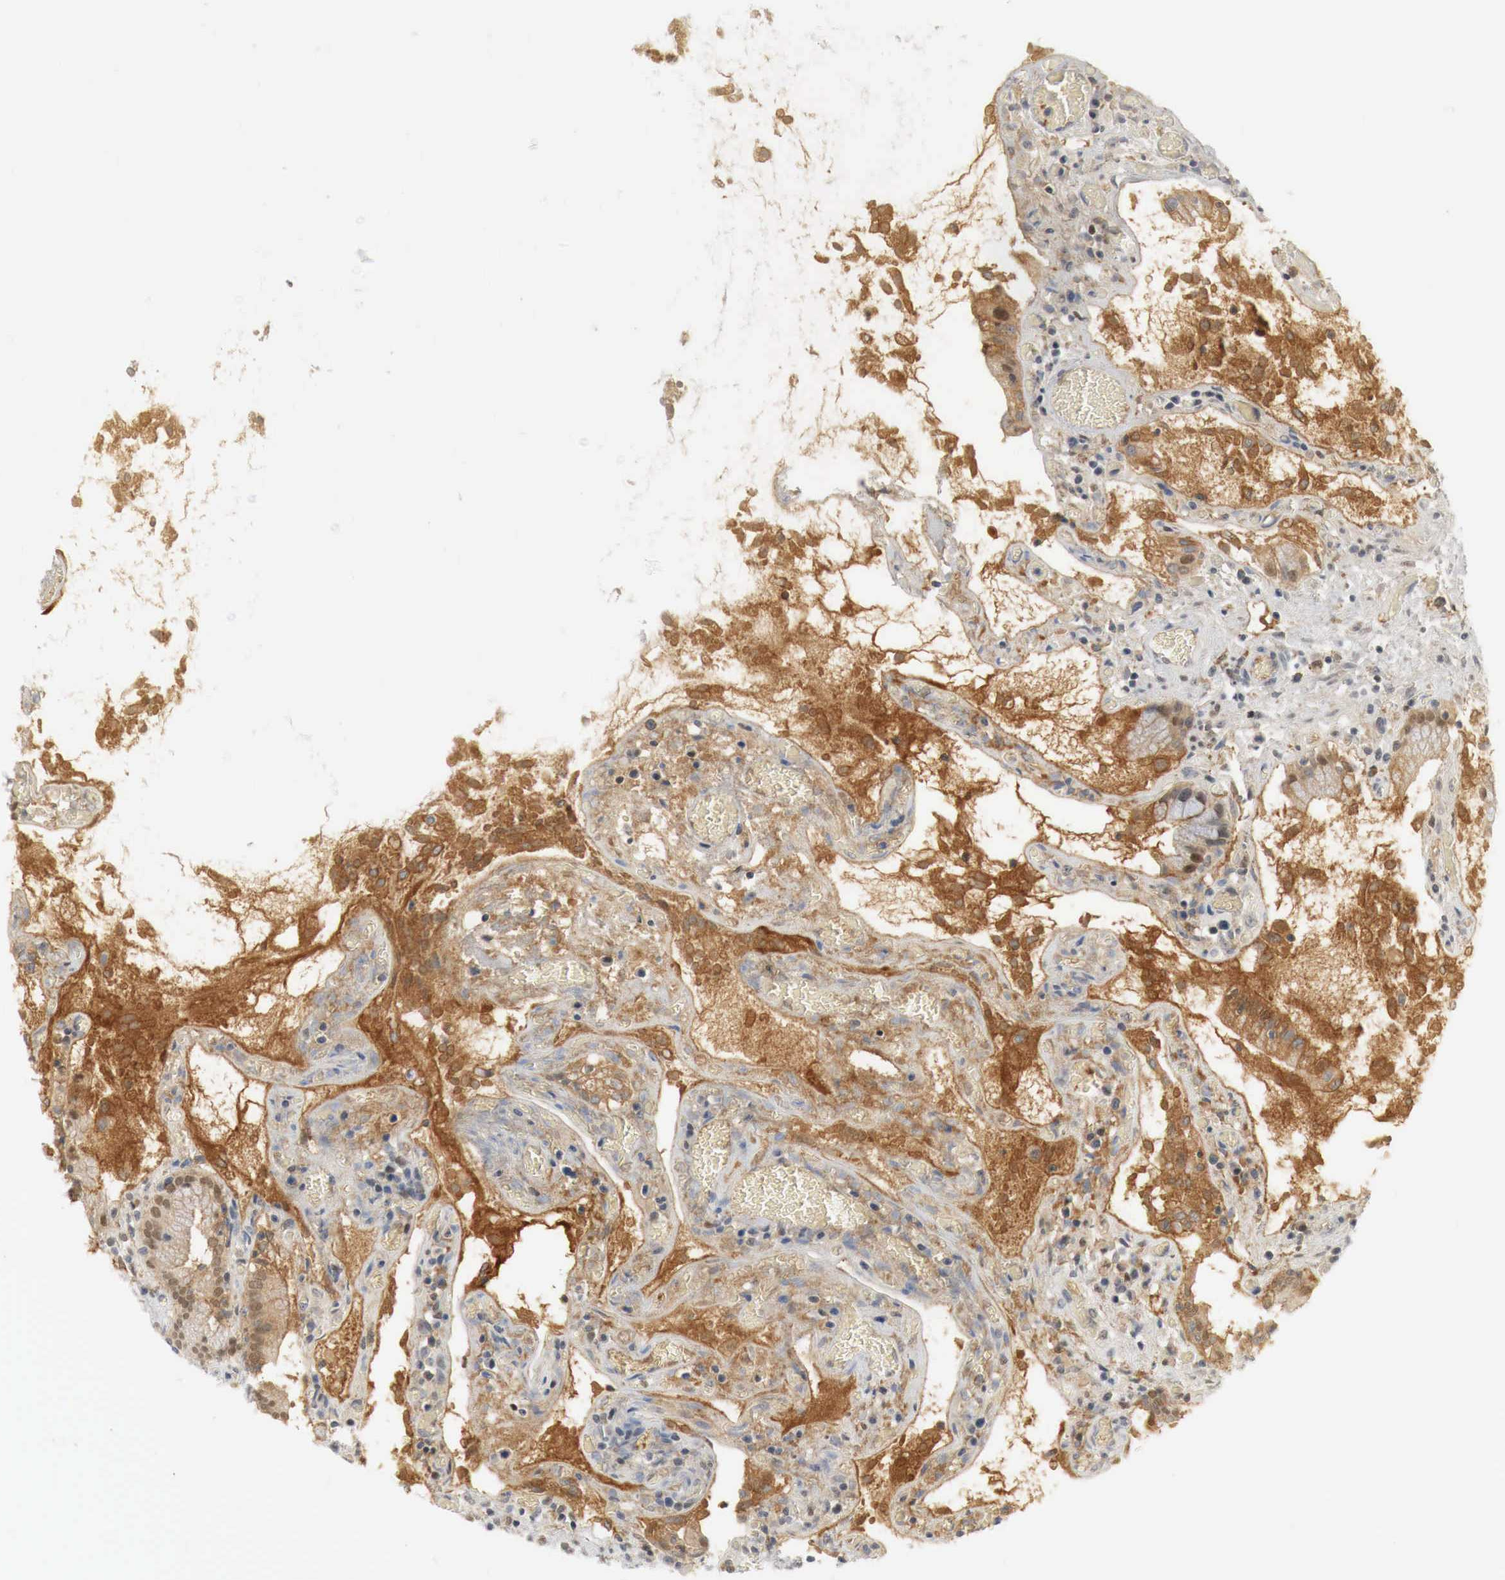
{"staining": {"intensity": "moderate", "quantity": "25%-75%", "location": "cytoplasmic/membranous,nuclear"}, "tissue": "gallbladder", "cell_type": "Glandular cells", "image_type": "normal", "snomed": [{"axis": "morphology", "description": "Normal tissue, NOS"}, {"axis": "topography", "description": "Gallbladder"}], "caption": "A high-resolution histopathology image shows immunohistochemistry (IHC) staining of unremarkable gallbladder, which reveals moderate cytoplasmic/membranous,nuclear expression in approximately 25%-75% of glandular cells.", "gene": "MYC", "patient": {"sex": "male", "age": 73}}